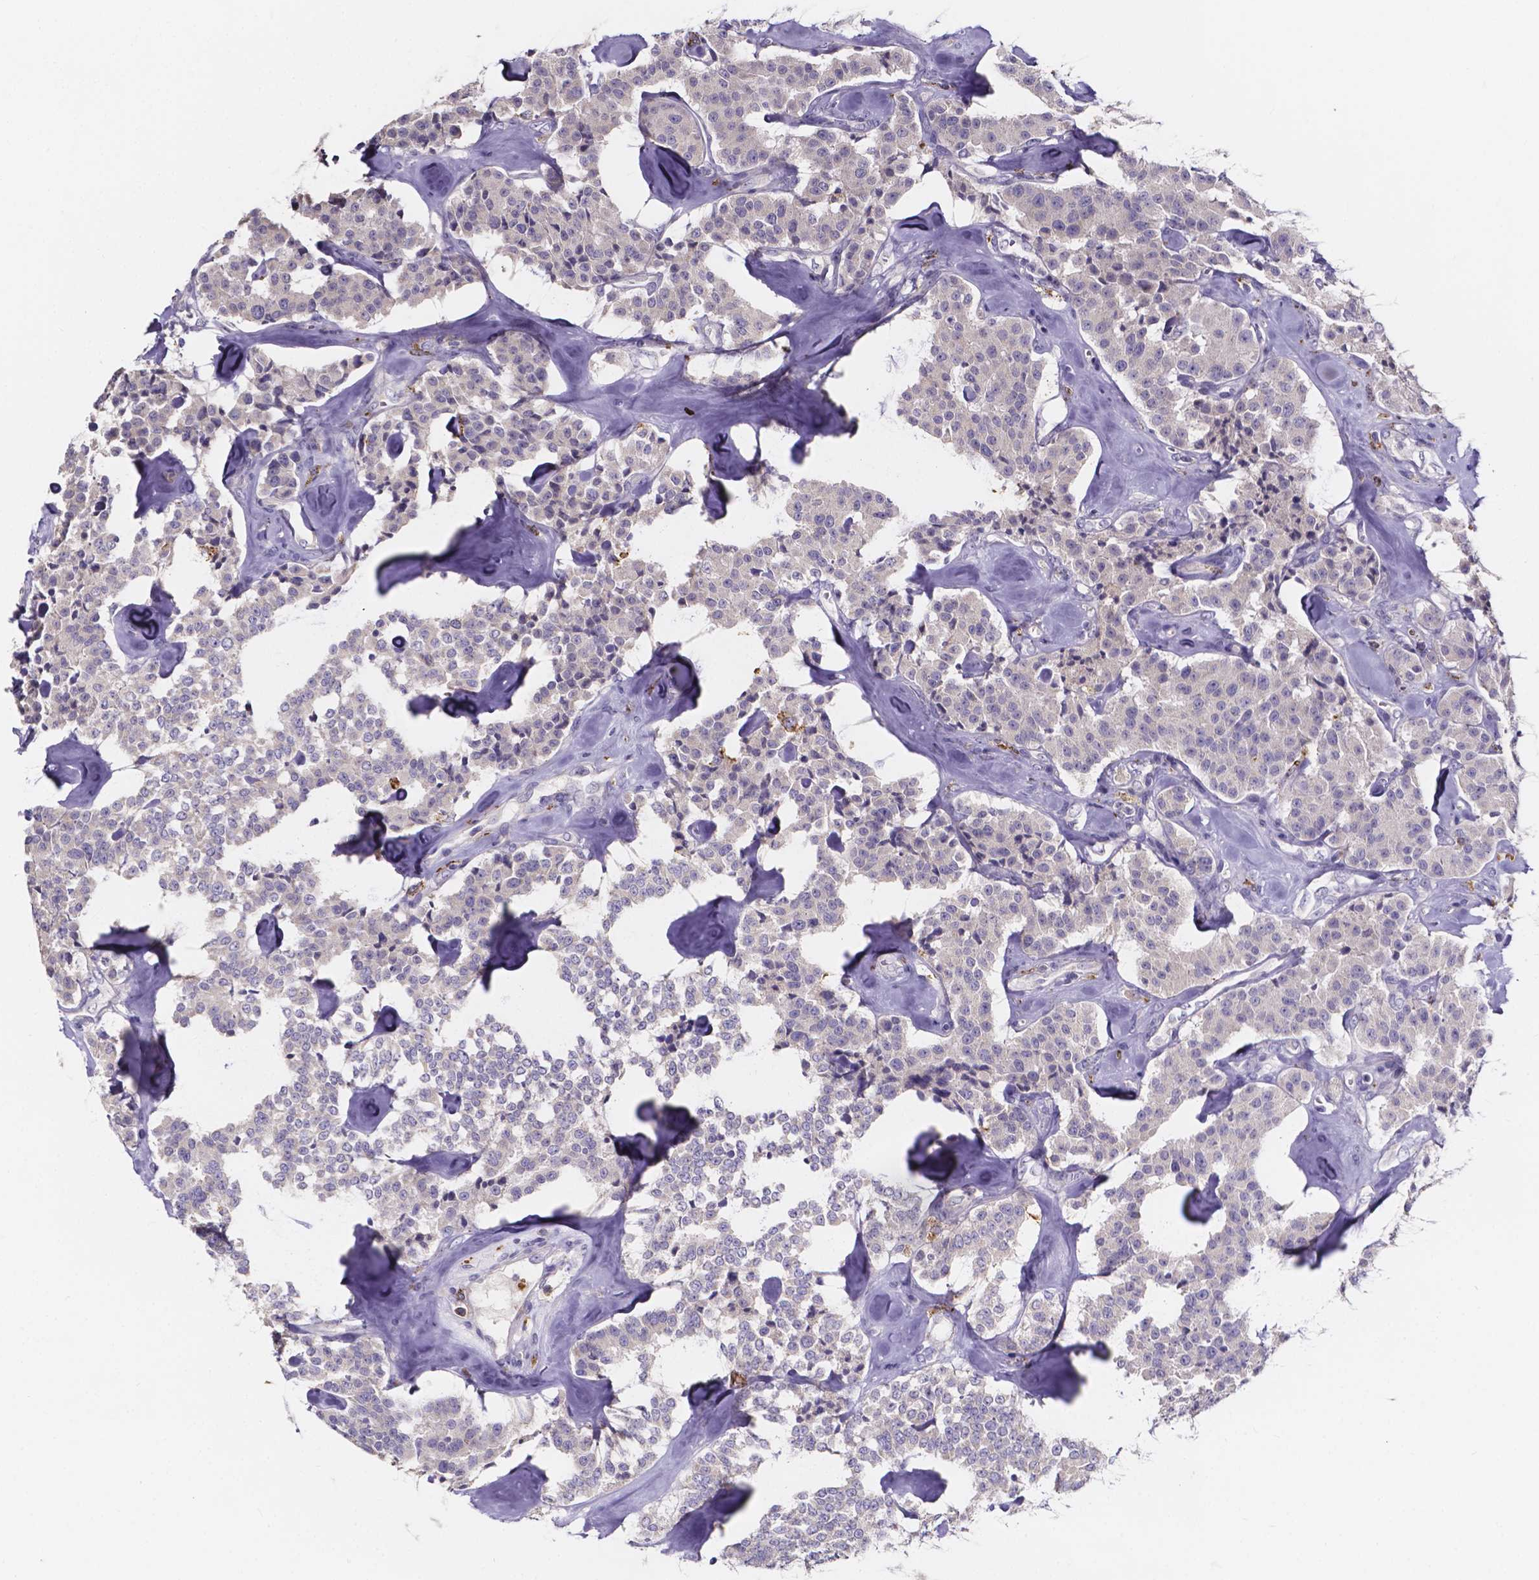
{"staining": {"intensity": "negative", "quantity": "none", "location": "none"}, "tissue": "carcinoid", "cell_type": "Tumor cells", "image_type": "cancer", "snomed": [{"axis": "morphology", "description": "Carcinoid, malignant, NOS"}, {"axis": "topography", "description": "Pancreas"}], "caption": "Human malignant carcinoid stained for a protein using immunohistochemistry shows no positivity in tumor cells.", "gene": "SPOCD1", "patient": {"sex": "male", "age": 41}}